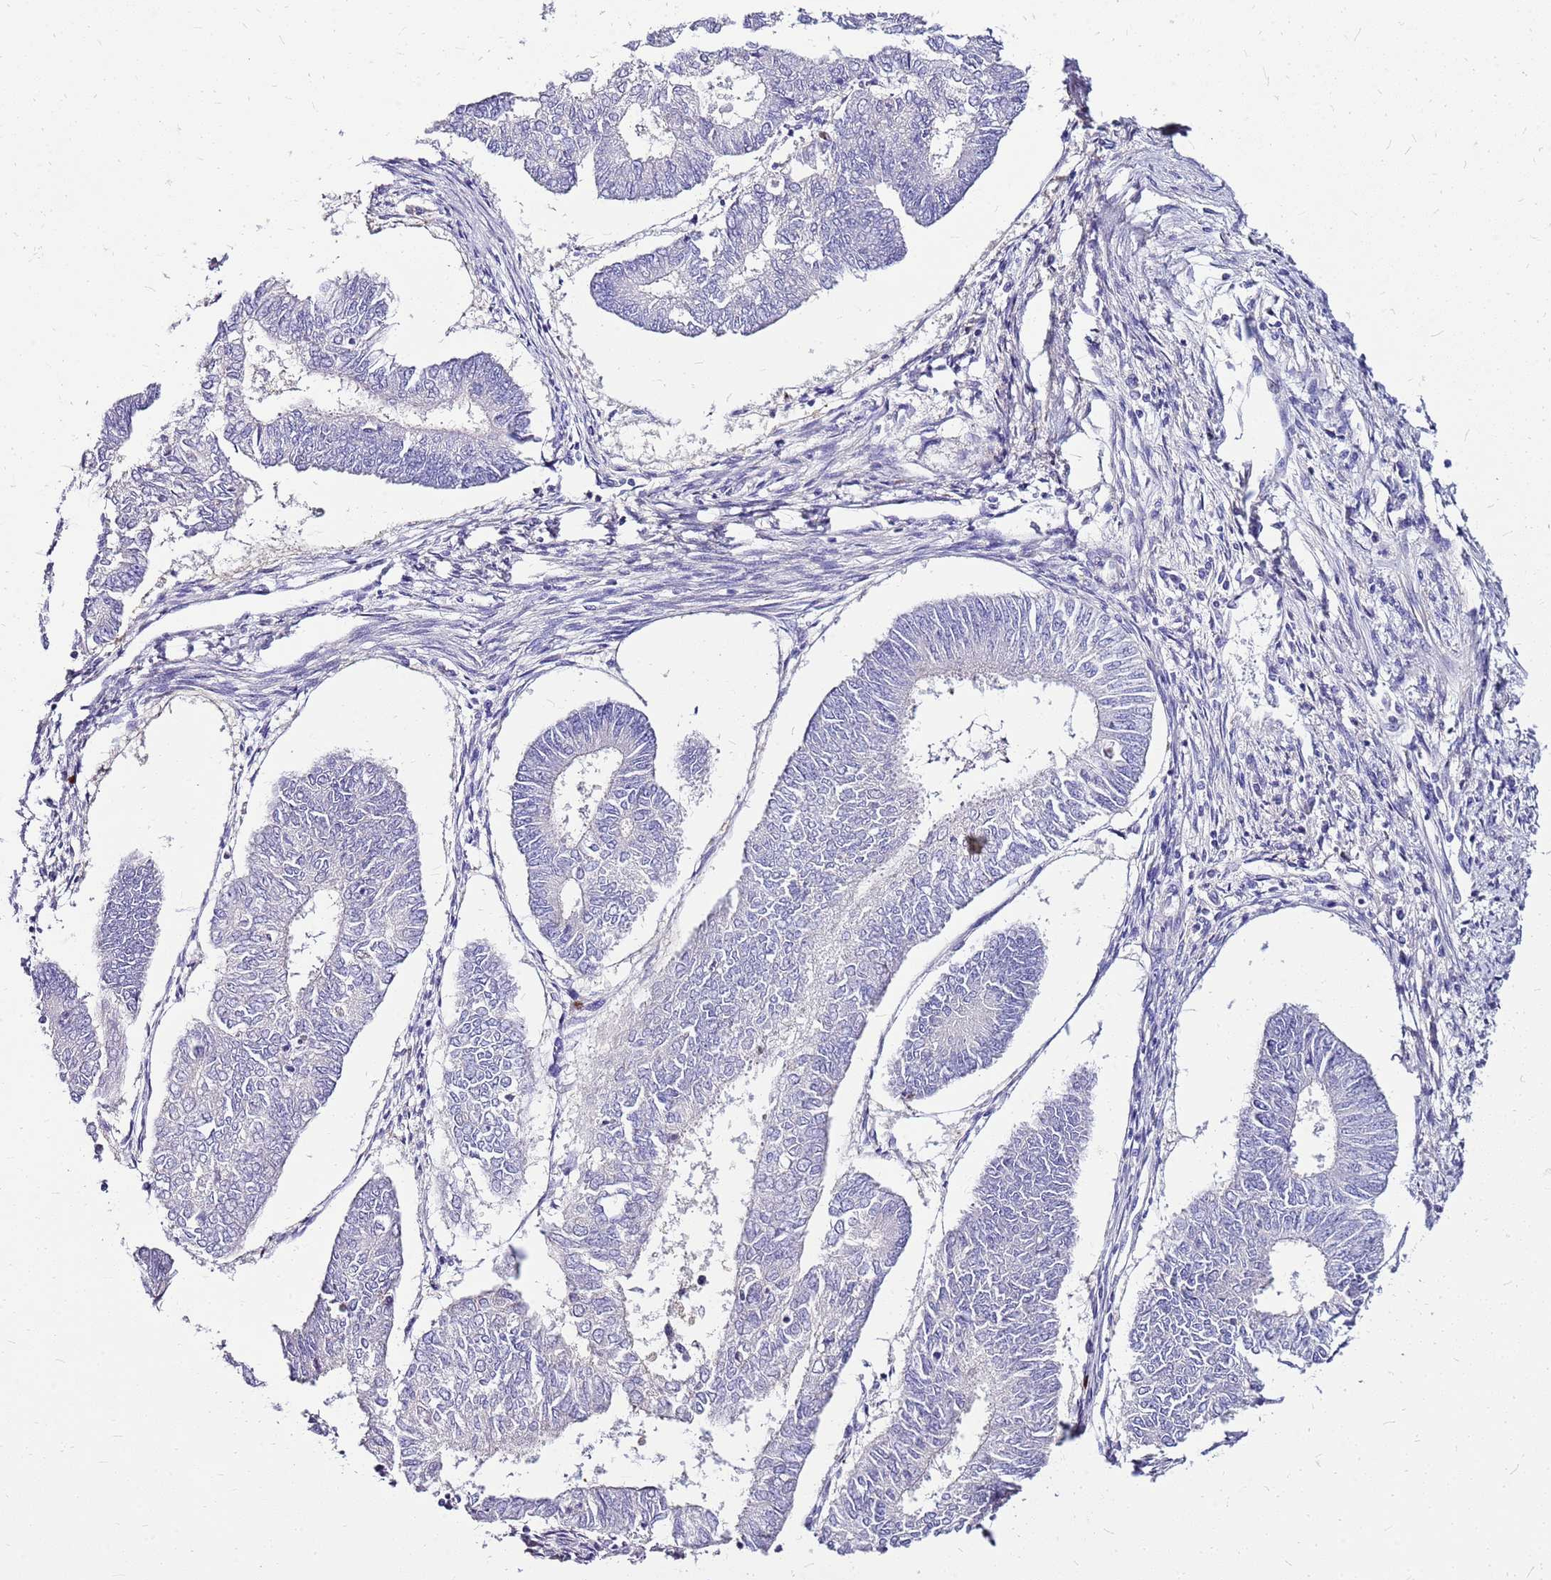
{"staining": {"intensity": "negative", "quantity": "none", "location": "none"}, "tissue": "endometrial cancer", "cell_type": "Tumor cells", "image_type": "cancer", "snomed": [{"axis": "morphology", "description": "Adenocarcinoma, NOS"}, {"axis": "topography", "description": "Endometrium"}], "caption": "The image shows no staining of tumor cells in endometrial cancer.", "gene": "DCDC2B", "patient": {"sex": "female", "age": 68}}